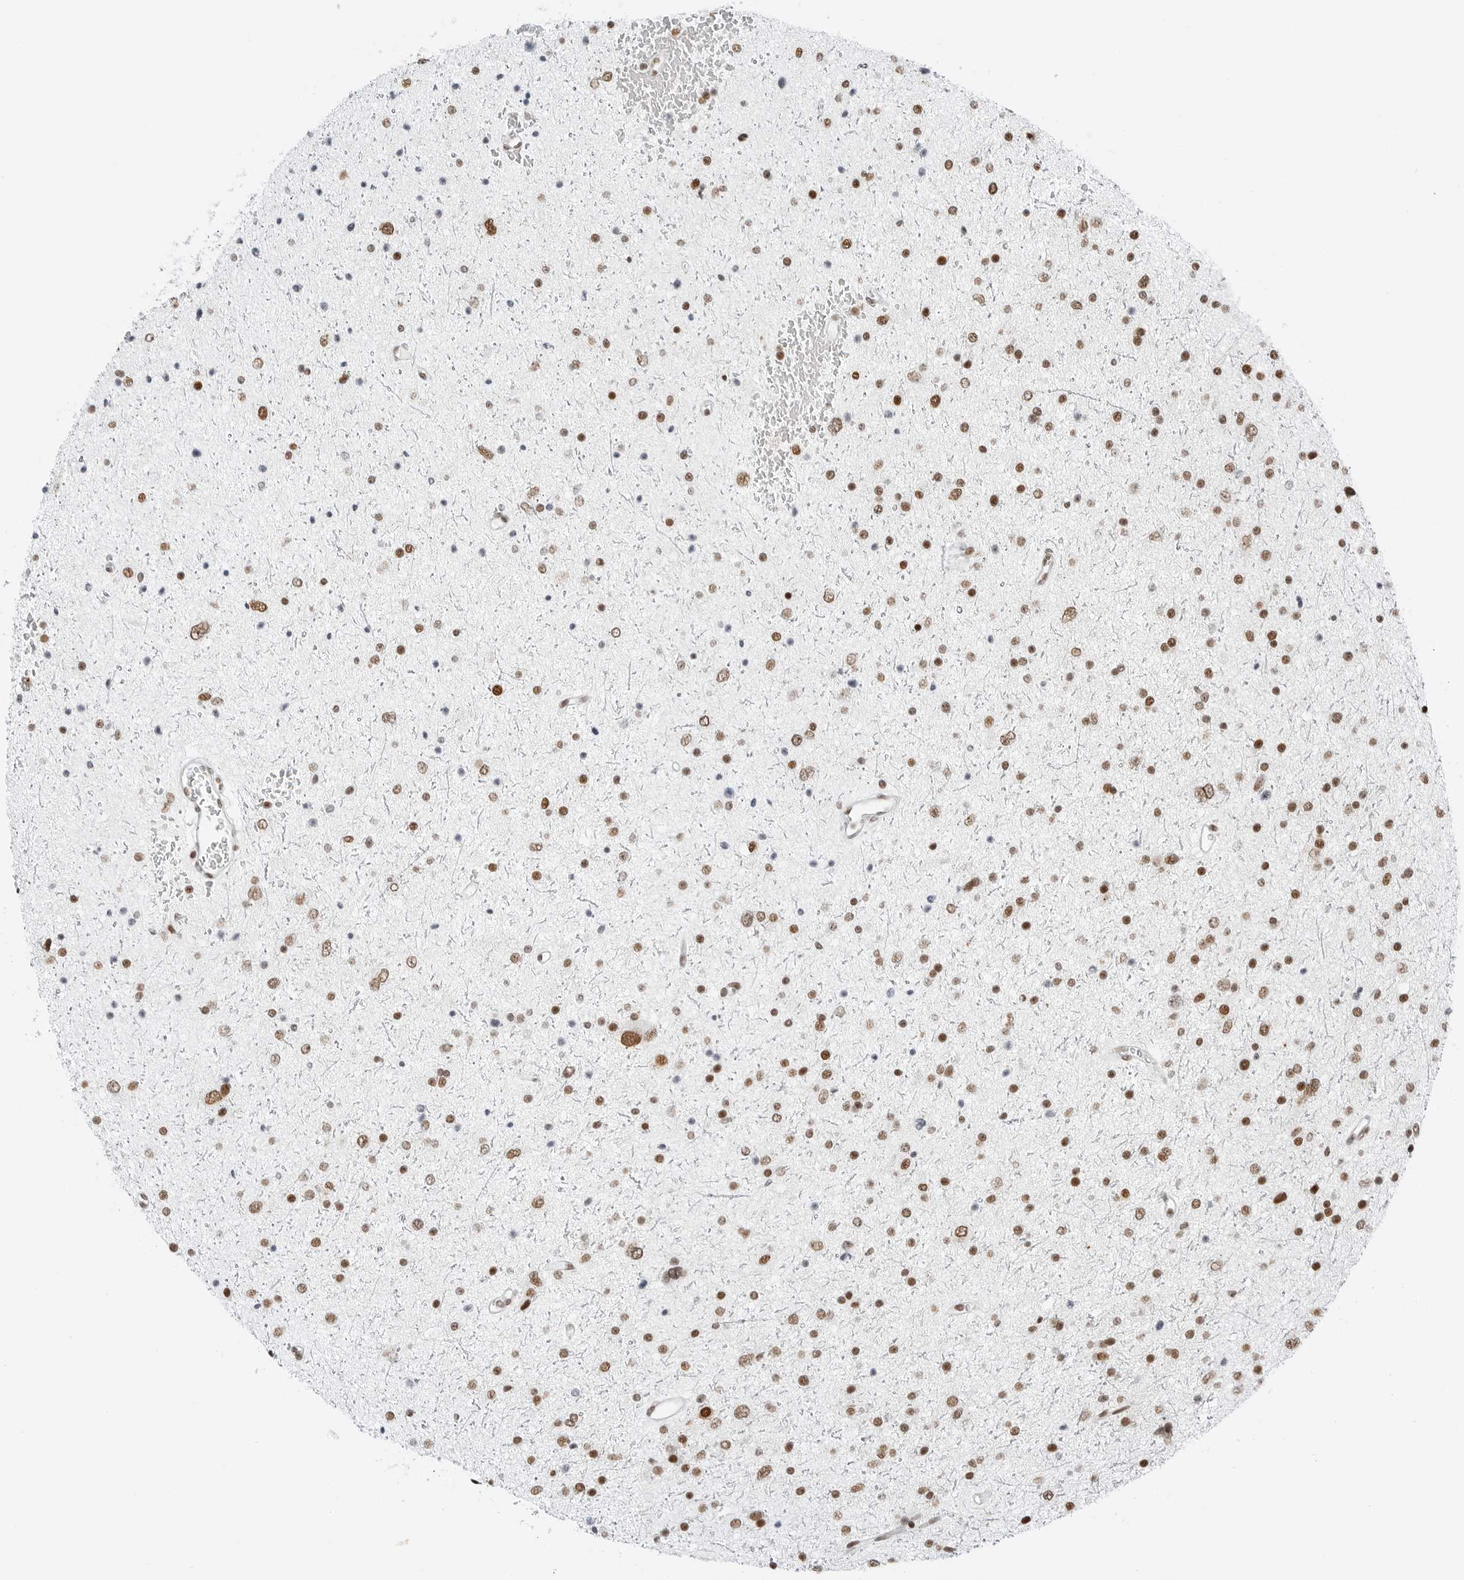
{"staining": {"intensity": "moderate", "quantity": "25%-75%", "location": "nuclear"}, "tissue": "glioma", "cell_type": "Tumor cells", "image_type": "cancer", "snomed": [{"axis": "morphology", "description": "Glioma, malignant, Low grade"}, {"axis": "topography", "description": "Brain"}], "caption": "Protein expression analysis of human malignant low-grade glioma reveals moderate nuclear expression in approximately 25%-75% of tumor cells.", "gene": "CRTC2", "patient": {"sex": "female", "age": 37}}